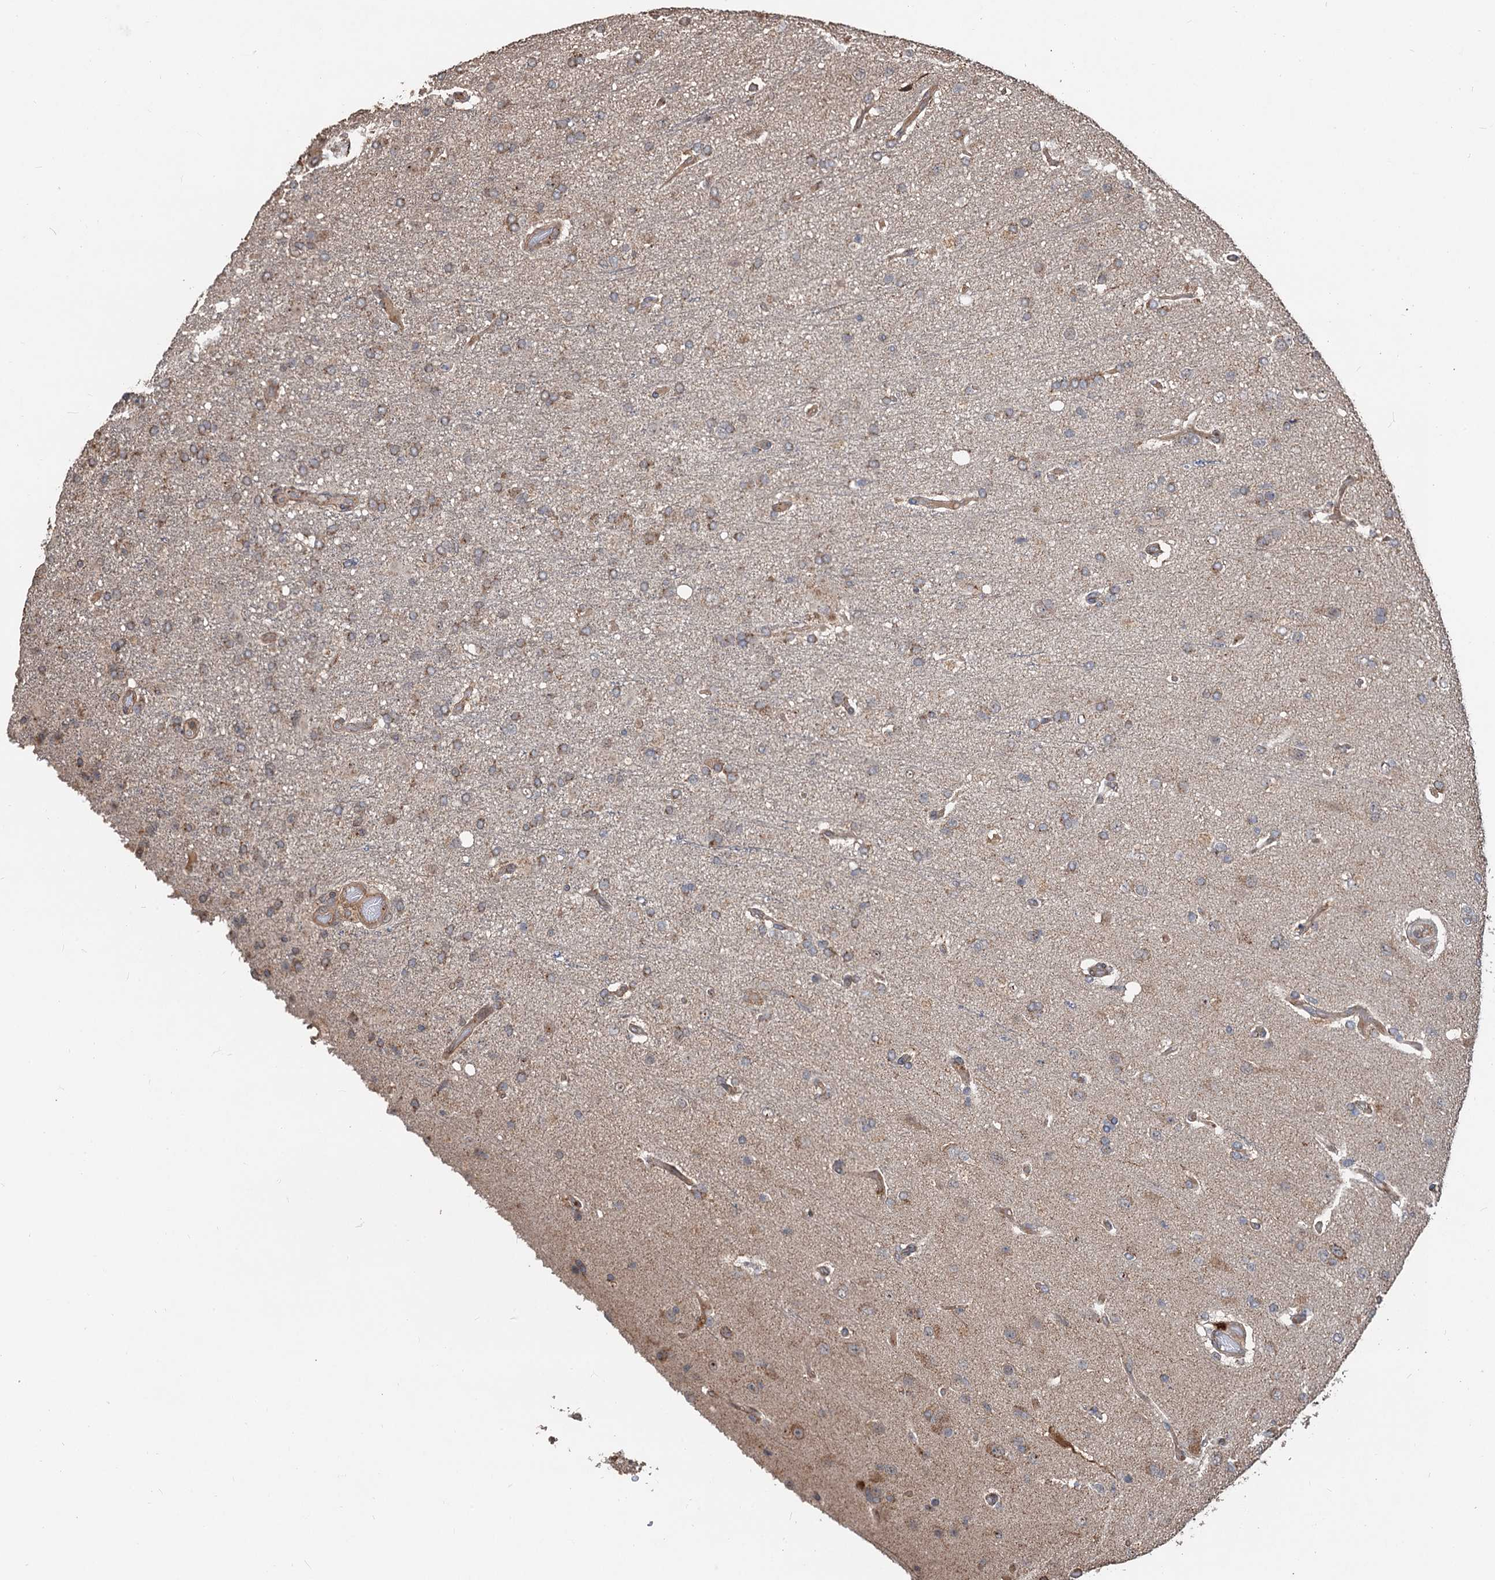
{"staining": {"intensity": "weak", "quantity": "<25%", "location": "cytoplasmic/membranous"}, "tissue": "glioma", "cell_type": "Tumor cells", "image_type": "cancer", "snomed": [{"axis": "morphology", "description": "Glioma, malignant, High grade"}, {"axis": "topography", "description": "Brain"}], "caption": "The image displays no staining of tumor cells in glioma. (Brightfield microscopy of DAB (3,3'-diaminobenzidine) IHC at high magnification).", "gene": "DEXI", "patient": {"sex": "female", "age": 74}}